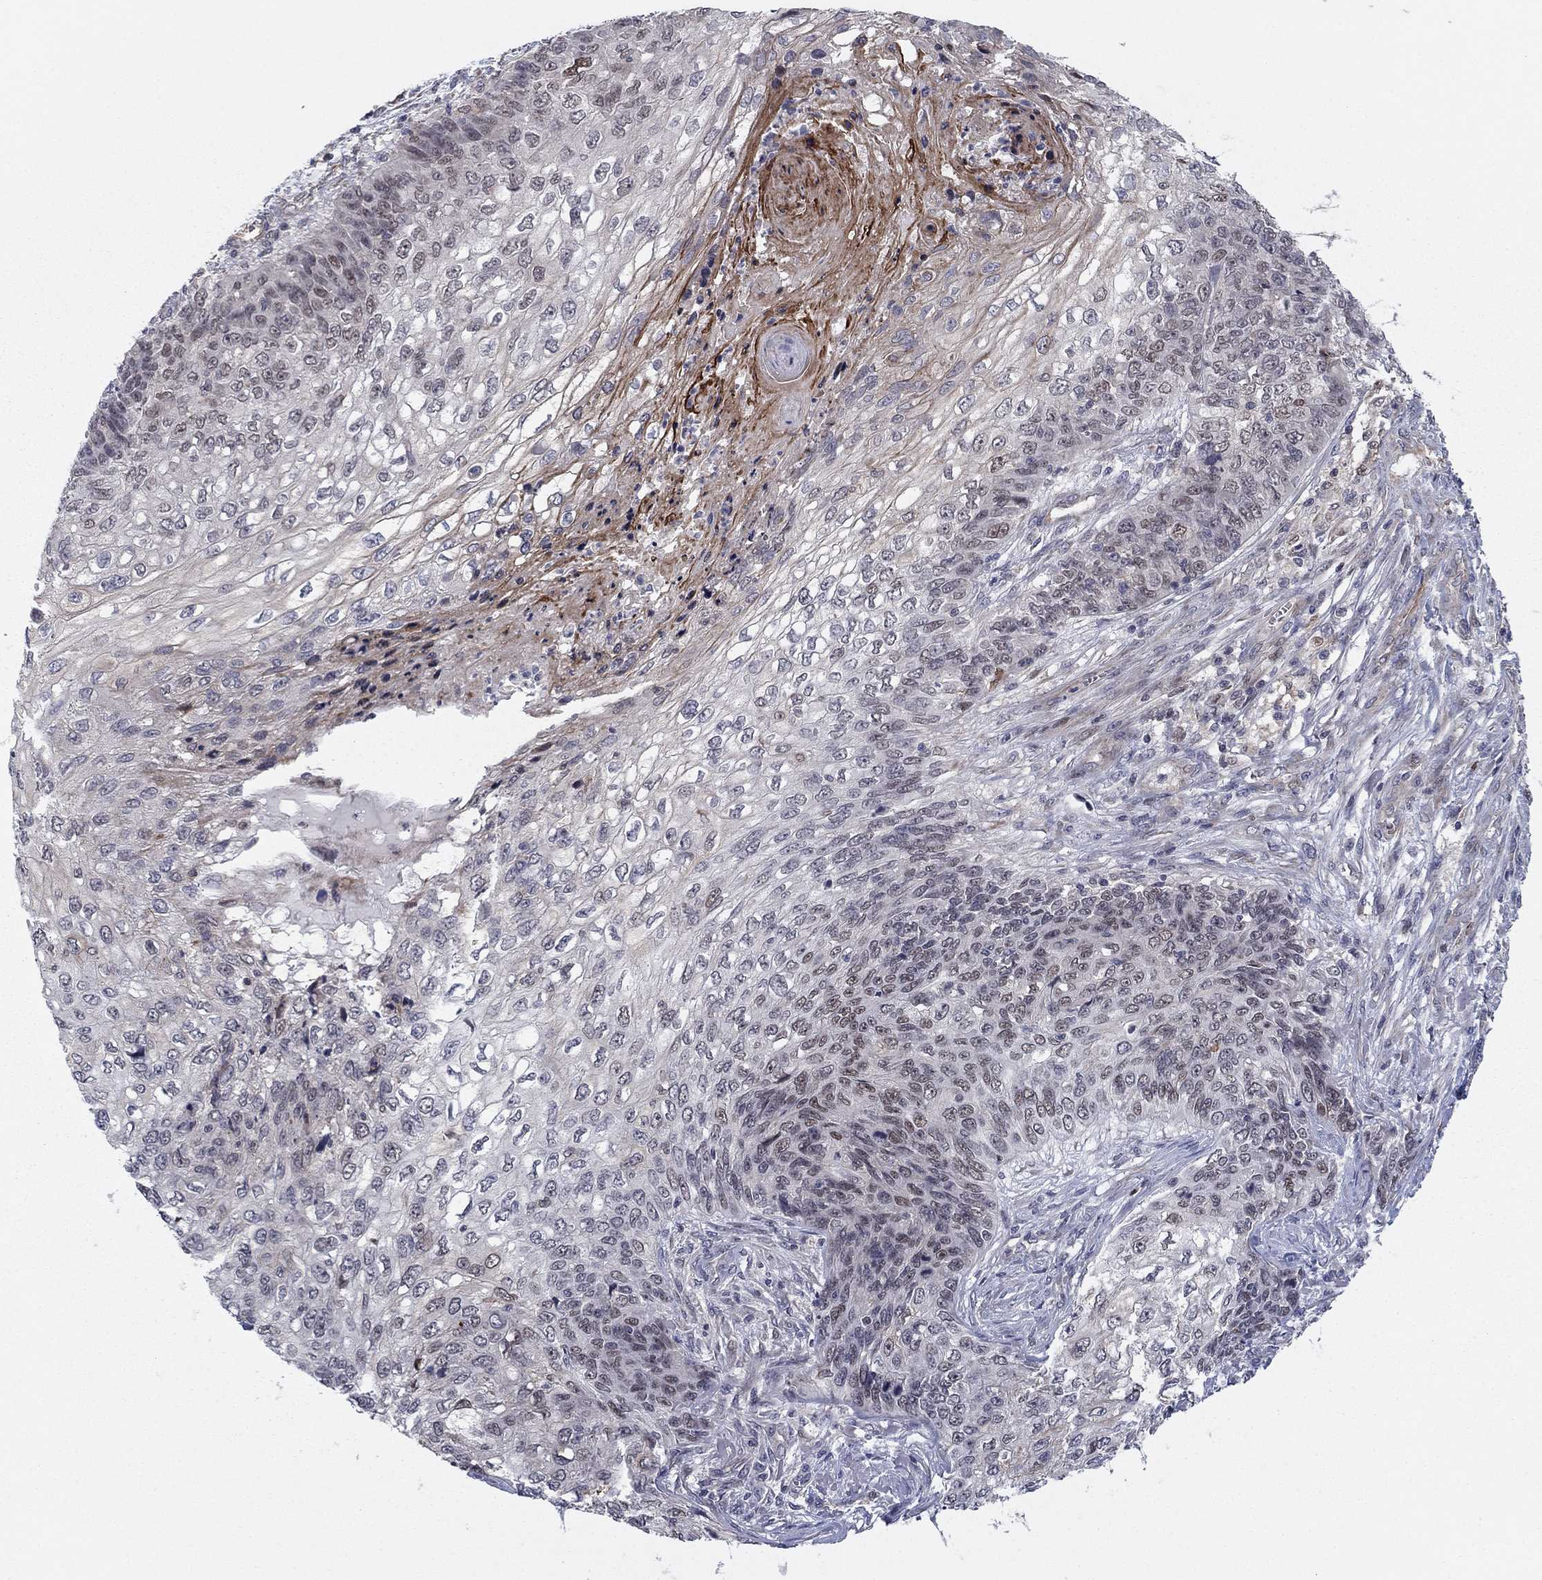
{"staining": {"intensity": "moderate", "quantity": "<25%", "location": "nuclear"}, "tissue": "skin cancer", "cell_type": "Tumor cells", "image_type": "cancer", "snomed": [{"axis": "morphology", "description": "Squamous cell carcinoma, NOS"}, {"axis": "topography", "description": "Skin"}], "caption": "A high-resolution histopathology image shows immunohistochemistry (IHC) staining of skin squamous cell carcinoma, which demonstrates moderate nuclear positivity in about <25% of tumor cells. The staining was performed using DAB, with brown indicating positive protein expression. Nuclei are stained blue with hematoxylin.", "gene": "BCL11A", "patient": {"sex": "male", "age": 92}}